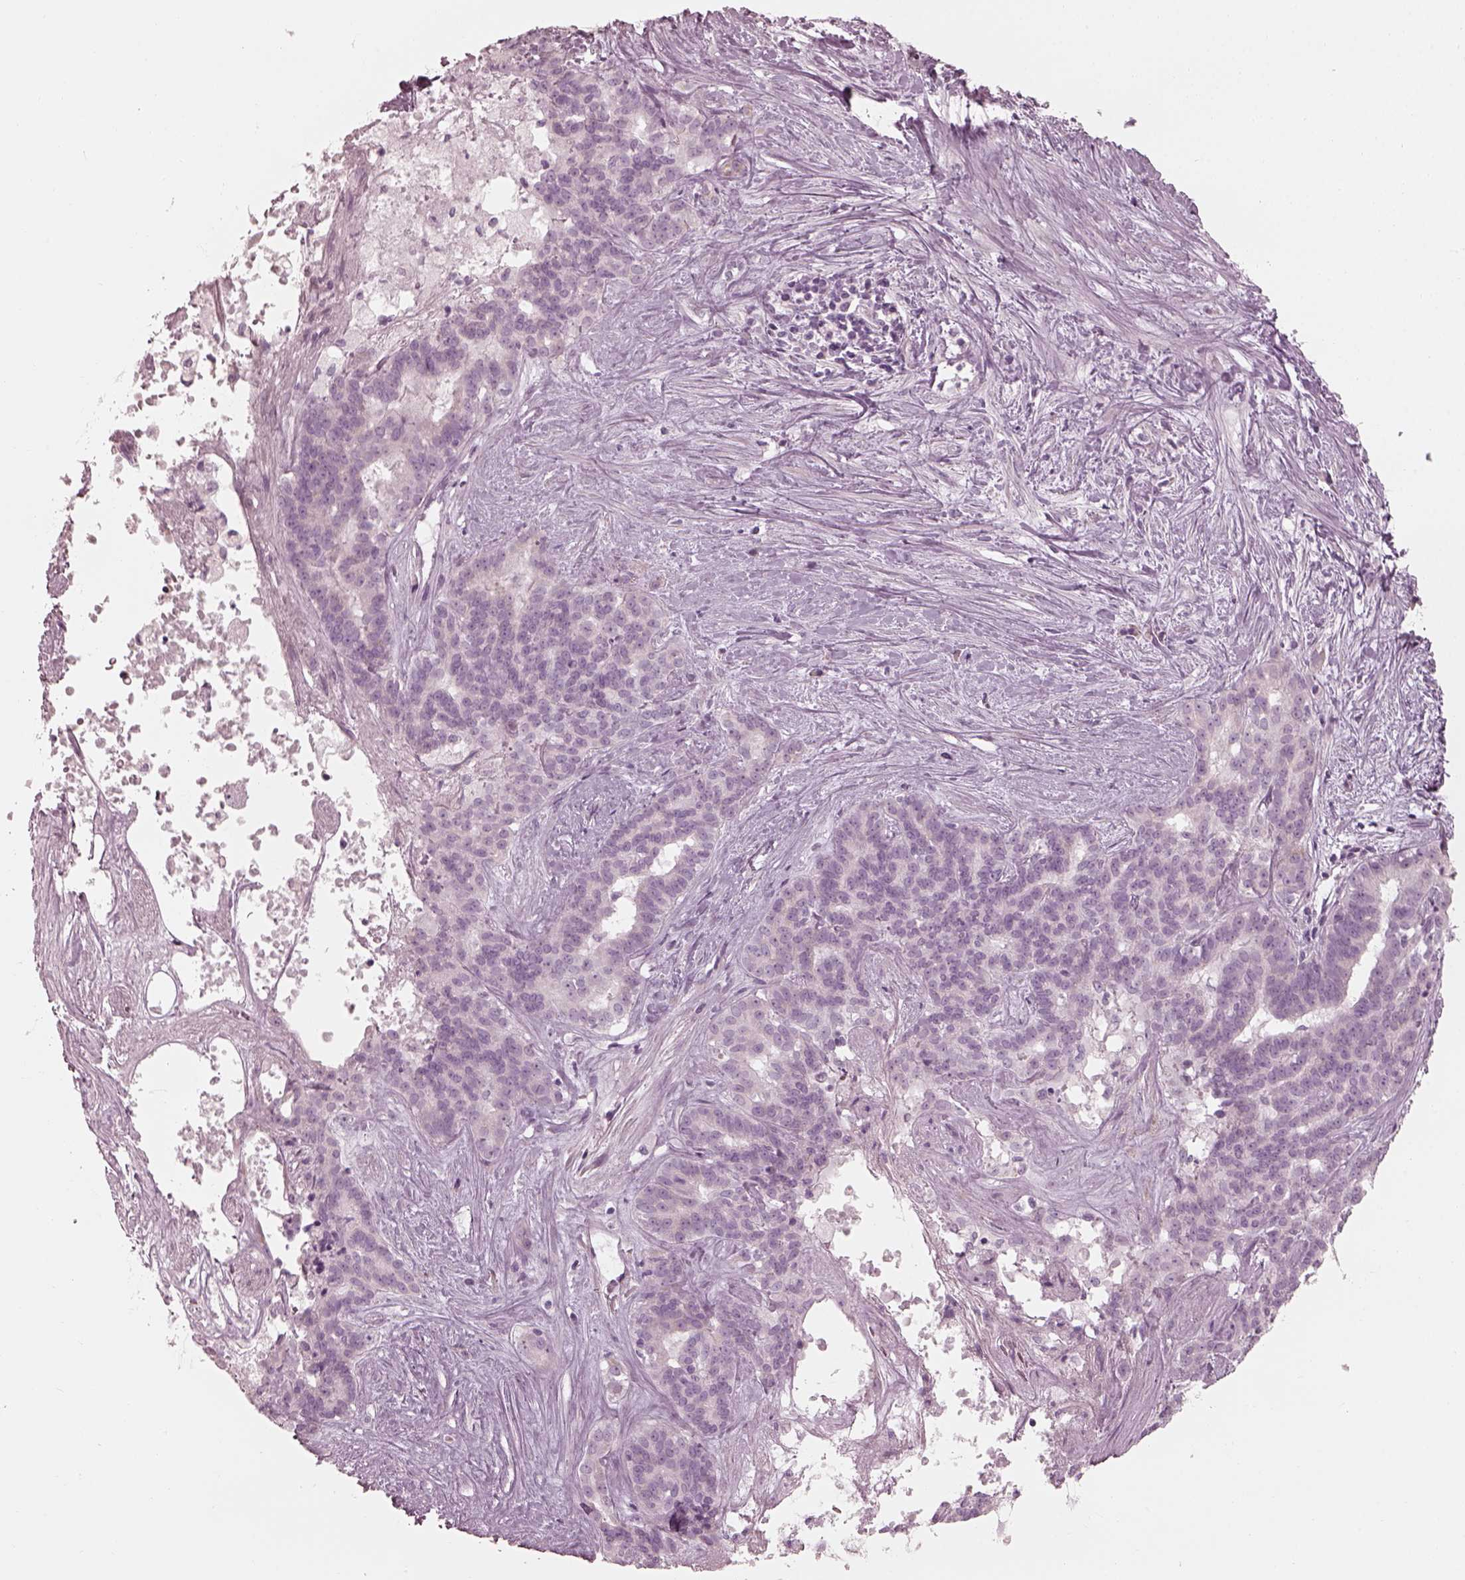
{"staining": {"intensity": "negative", "quantity": "none", "location": "none"}, "tissue": "liver cancer", "cell_type": "Tumor cells", "image_type": "cancer", "snomed": [{"axis": "morphology", "description": "Cholangiocarcinoma"}, {"axis": "topography", "description": "Liver"}], "caption": "Photomicrograph shows no significant protein positivity in tumor cells of cholangiocarcinoma (liver).", "gene": "SAXO2", "patient": {"sex": "female", "age": 47}}